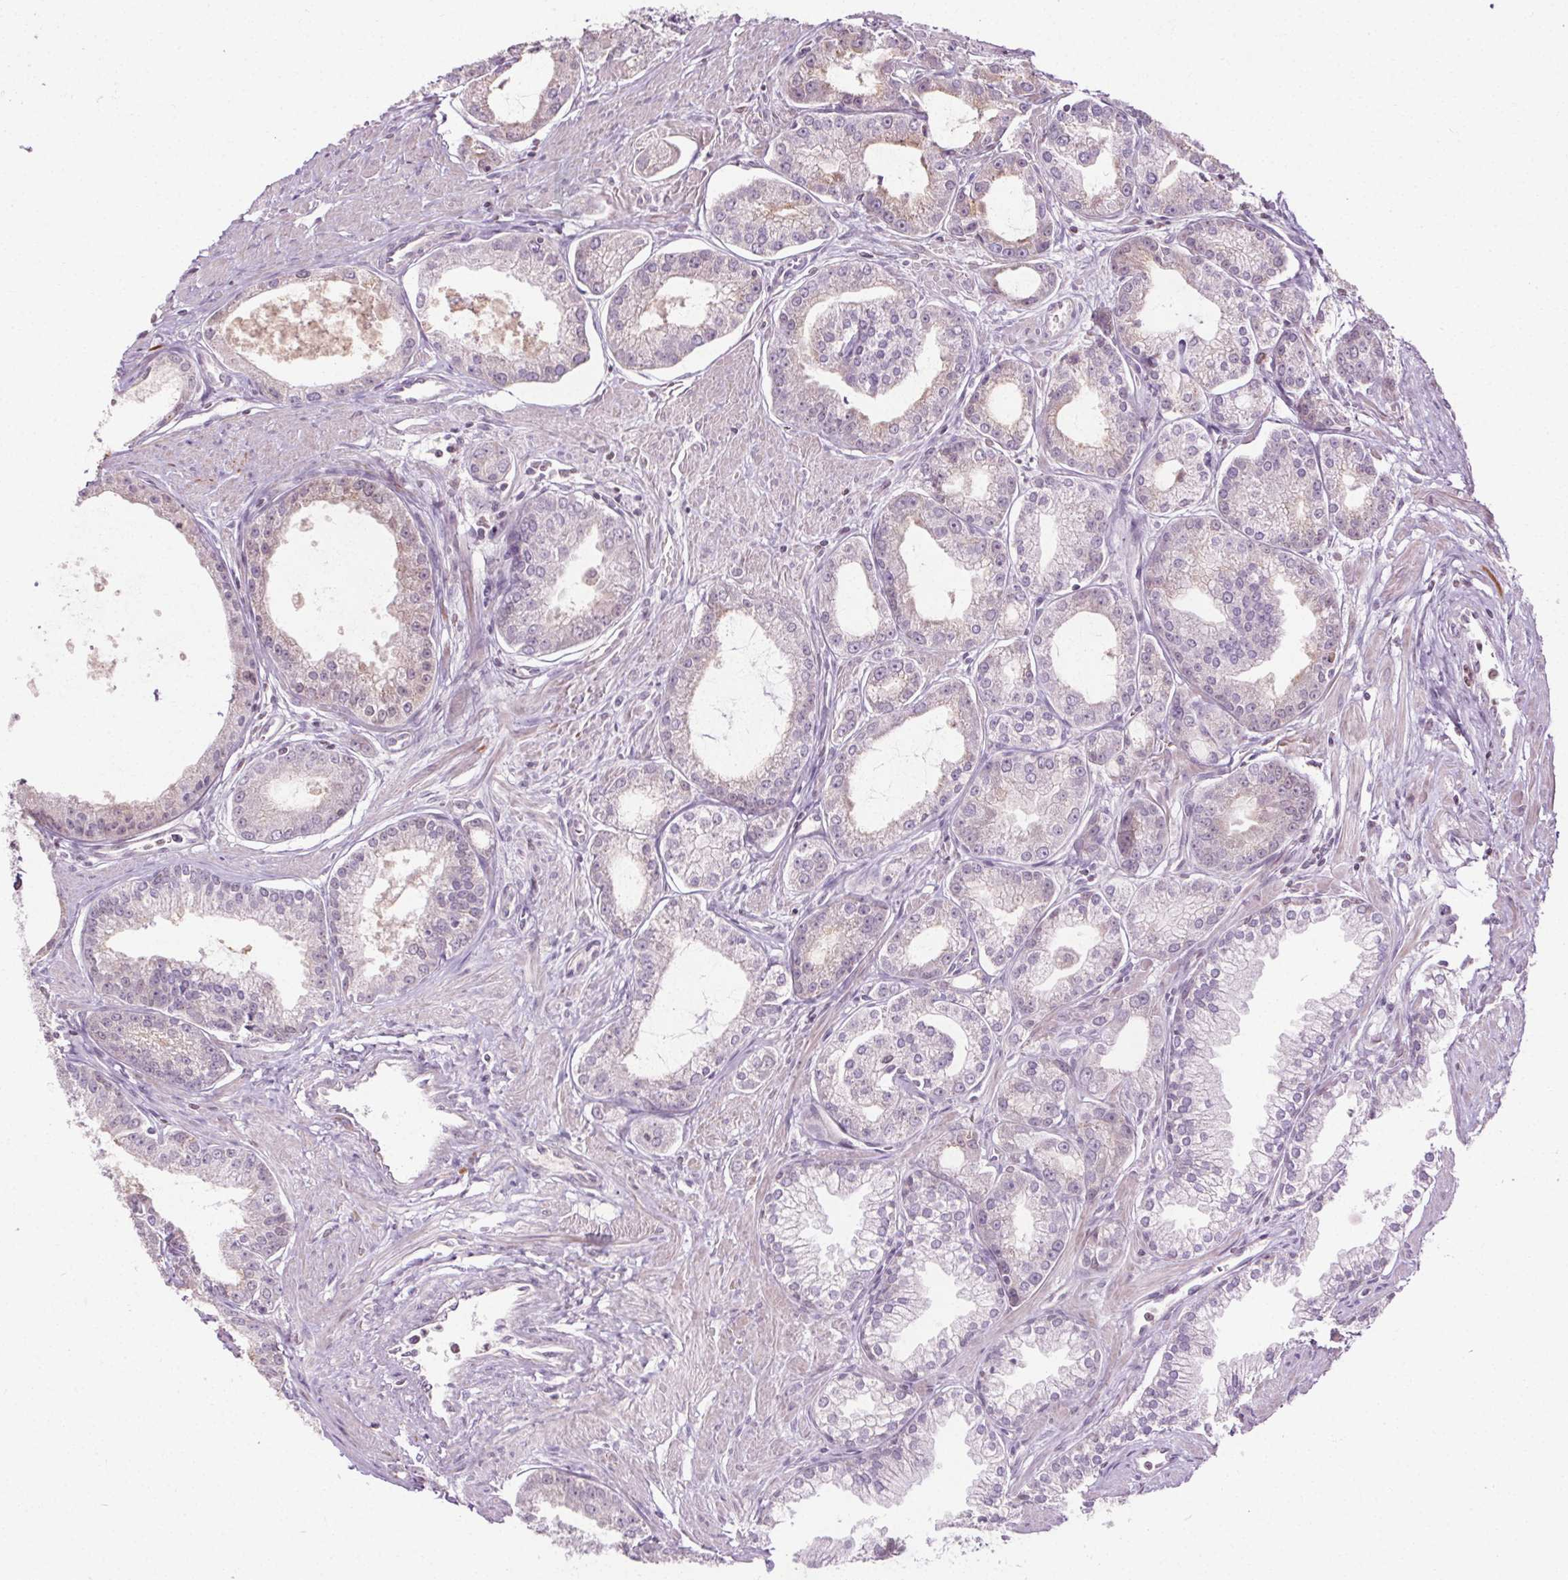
{"staining": {"intensity": "weak", "quantity": "<25%", "location": "cytoplasmic/membranous,nuclear"}, "tissue": "prostate cancer", "cell_type": "Tumor cells", "image_type": "cancer", "snomed": [{"axis": "morphology", "description": "Adenocarcinoma, NOS"}, {"axis": "topography", "description": "Prostate"}], "caption": "Immunohistochemical staining of human adenocarcinoma (prostate) displays no significant staining in tumor cells. The staining was performed using DAB to visualize the protein expression in brown, while the nuclei were stained in blue with hematoxylin (Magnification: 20x).", "gene": "LFNG", "patient": {"sex": "male", "age": 71}}